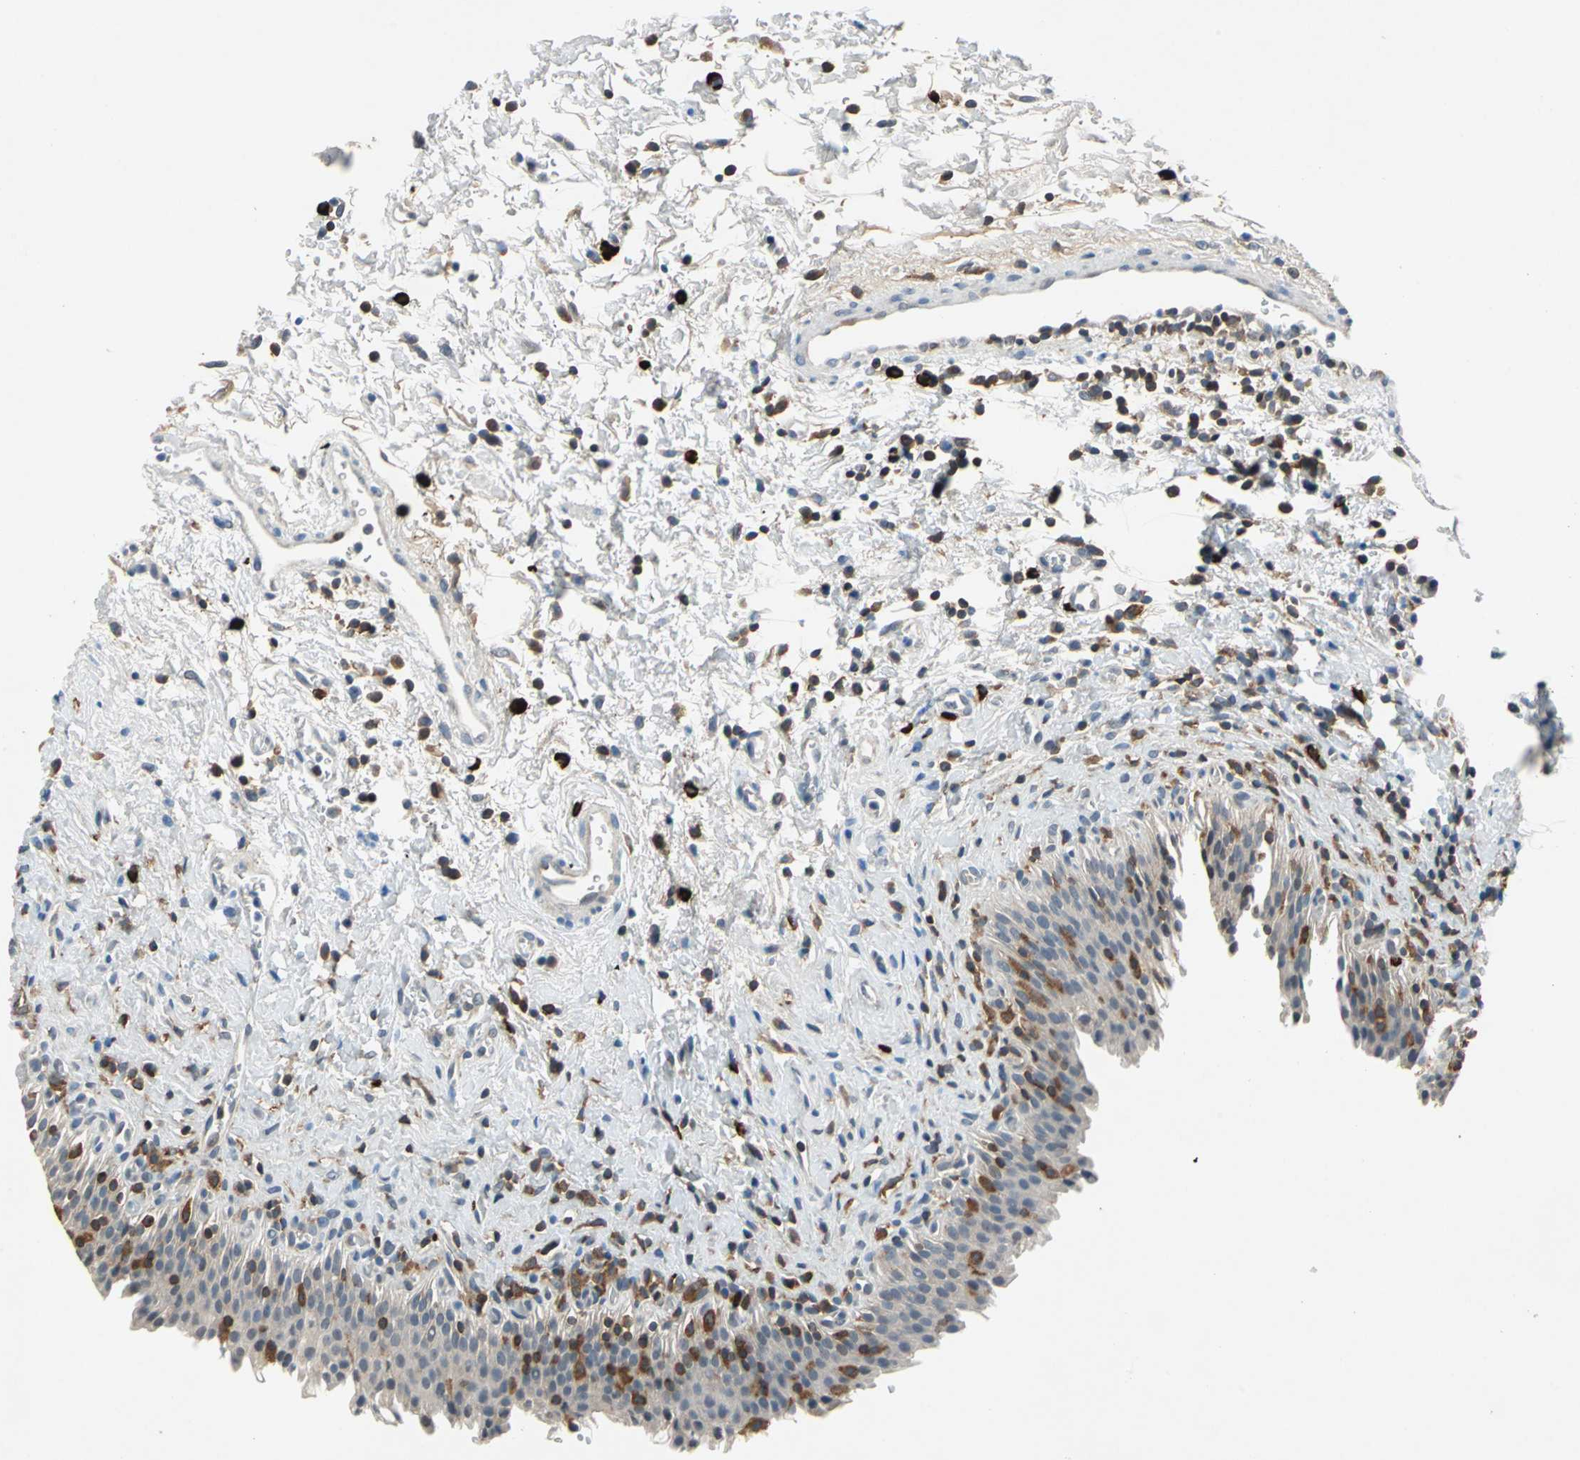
{"staining": {"intensity": "weak", "quantity": ">75%", "location": "cytoplasmic/membranous"}, "tissue": "urinary bladder", "cell_type": "Urothelial cells", "image_type": "normal", "snomed": [{"axis": "morphology", "description": "Normal tissue, NOS"}, {"axis": "topography", "description": "Urinary bladder"}], "caption": "Human urinary bladder stained for a protein (brown) demonstrates weak cytoplasmic/membranous positive expression in approximately >75% of urothelial cells.", "gene": "SLC19A2", "patient": {"sex": "male", "age": 51}}